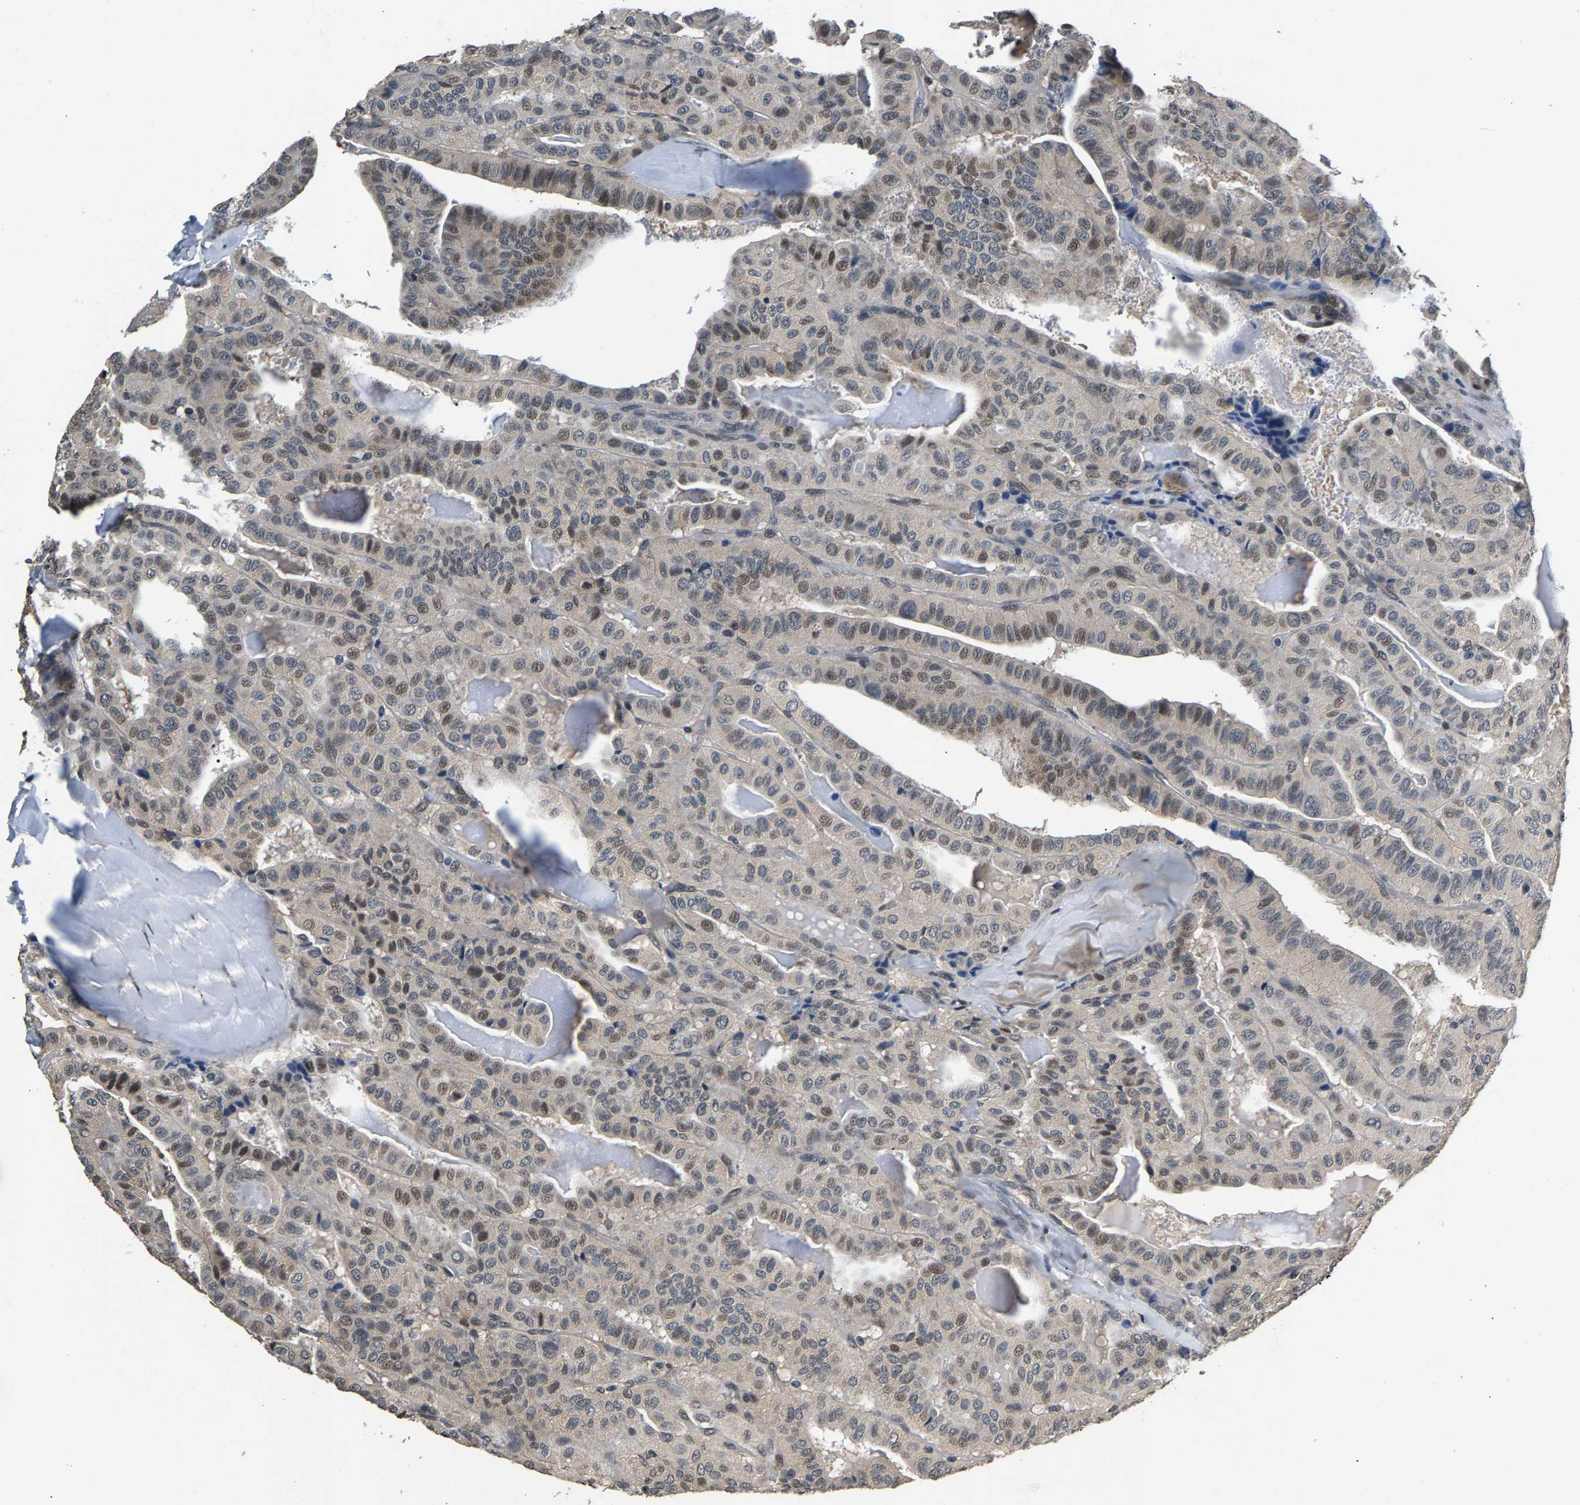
{"staining": {"intensity": "moderate", "quantity": "25%-75%", "location": "nuclear"}, "tissue": "thyroid cancer", "cell_type": "Tumor cells", "image_type": "cancer", "snomed": [{"axis": "morphology", "description": "Papillary adenocarcinoma, NOS"}, {"axis": "topography", "description": "Thyroid gland"}], "caption": "Immunohistochemistry (DAB (3,3'-diaminobenzidine)) staining of thyroid cancer (papillary adenocarcinoma) reveals moderate nuclear protein expression in about 25%-75% of tumor cells.", "gene": "RBM33", "patient": {"sex": "male", "age": 77}}